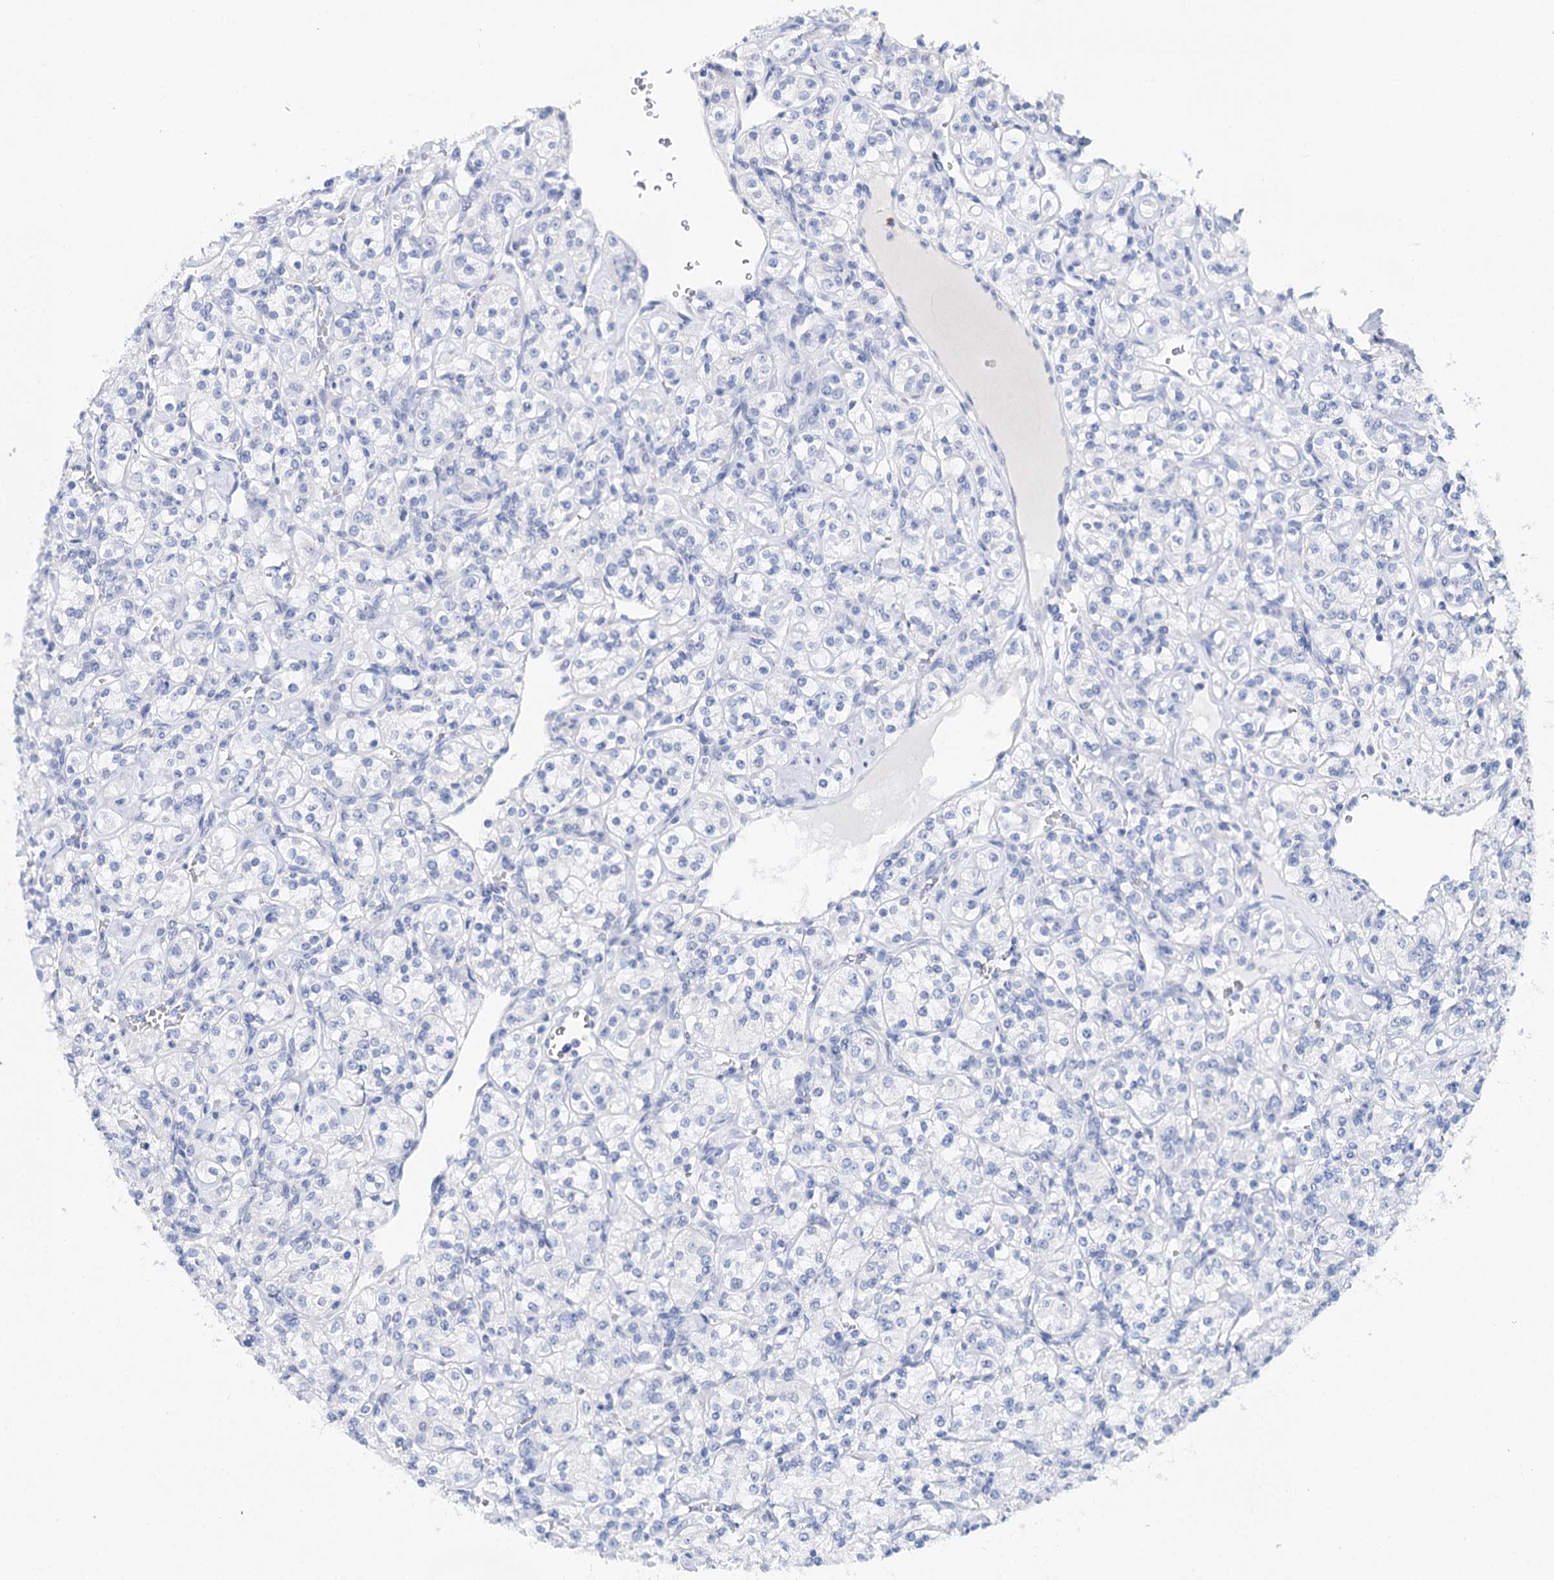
{"staining": {"intensity": "negative", "quantity": "none", "location": "none"}, "tissue": "renal cancer", "cell_type": "Tumor cells", "image_type": "cancer", "snomed": [{"axis": "morphology", "description": "Adenocarcinoma, NOS"}, {"axis": "topography", "description": "Kidney"}], "caption": "Micrograph shows no significant protein expression in tumor cells of renal cancer (adenocarcinoma).", "gene": "CEACAM8", "patient": {"sex": "male", "age": 77}}